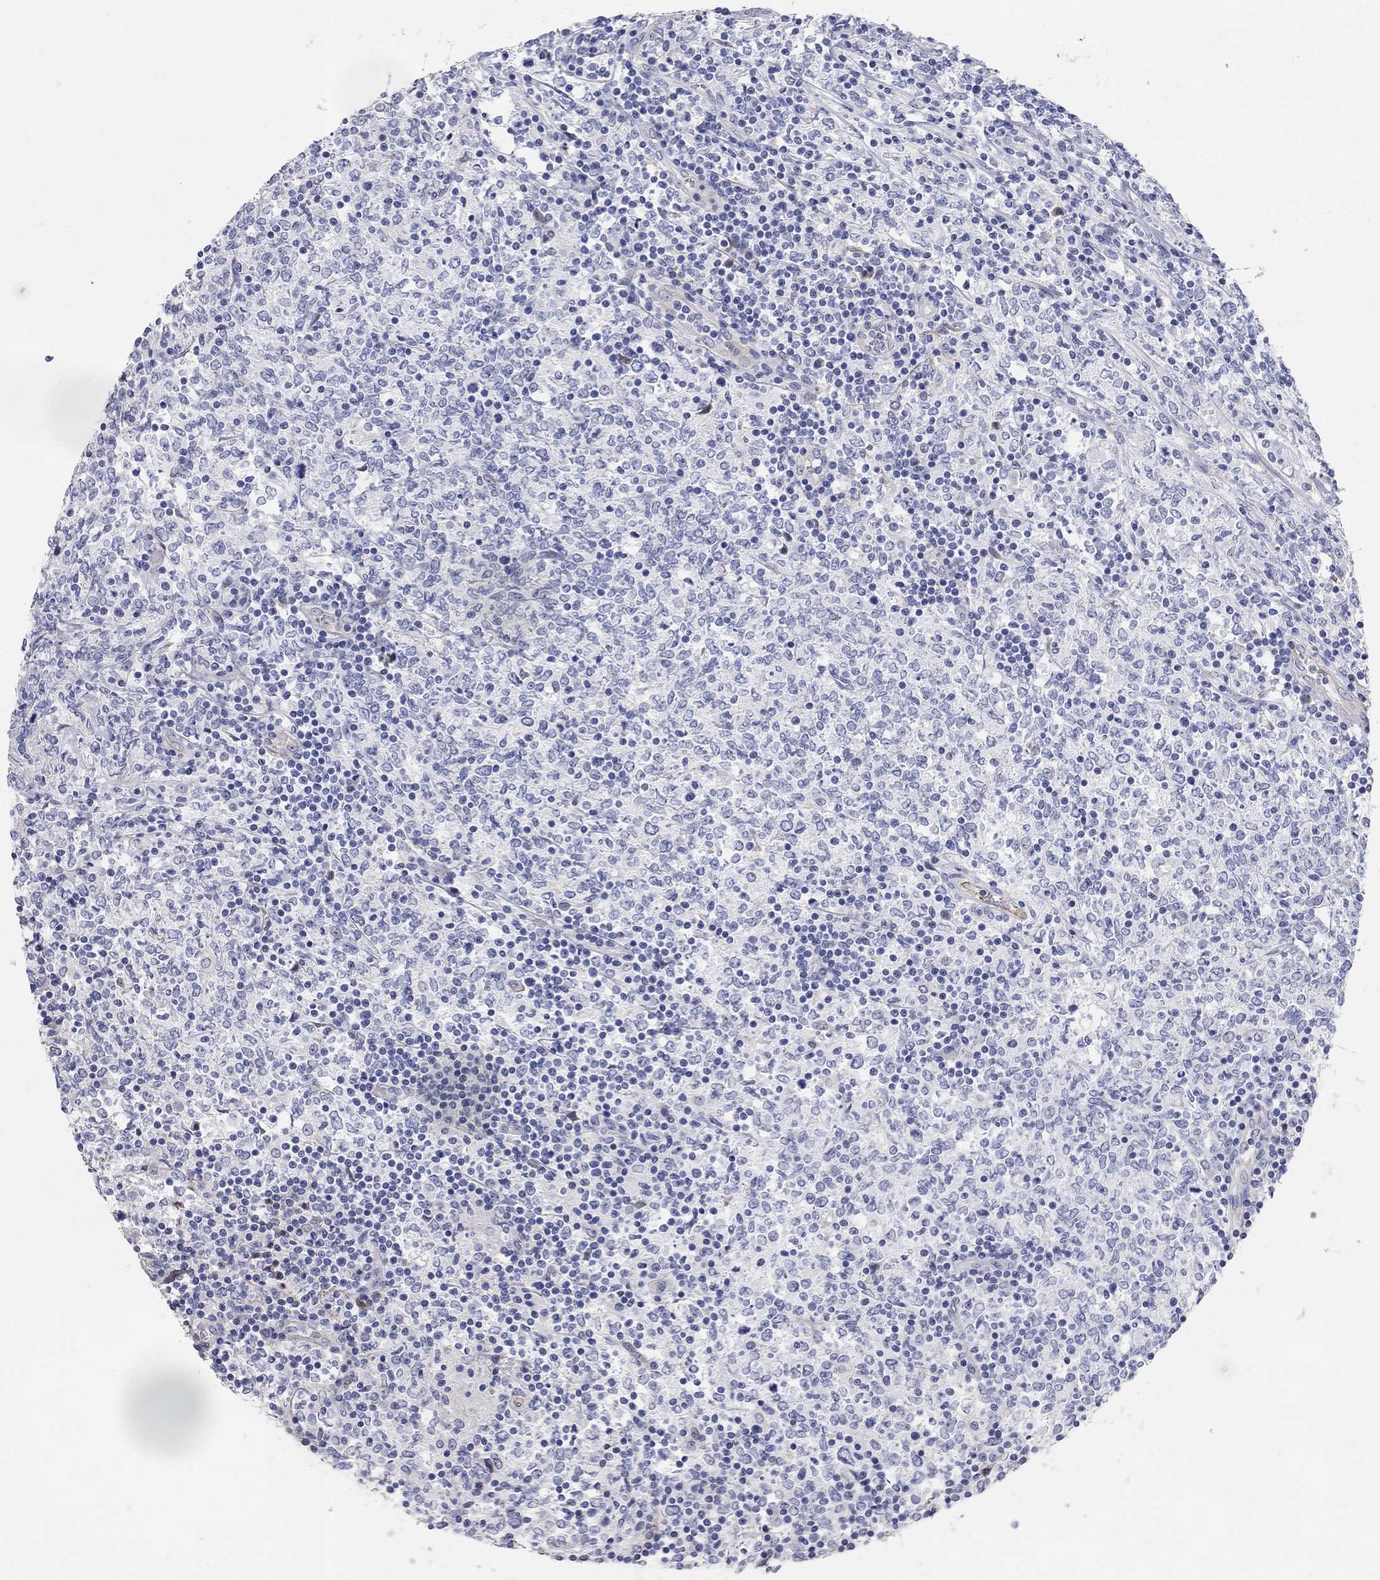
{"staining": {"intensity": "negative", "quantity": "none", "location": "none"}, "tissue": "lymphoma", "cell_type": "Tumor cells", "image_type": "cancer", "snomed": [{"axis": "morphology", "description": "Malignant lymphoma, non-Hodgkin's type, High grade"}, {"axis": "topography", "description": "Lymph node"}], "caption": "IHC micrograph of lymphoma stained for a protein (brown), which reveals no staining in tumor cells.", "gene": "AOX1", "patient": {"sex": "female", "age": 84}}